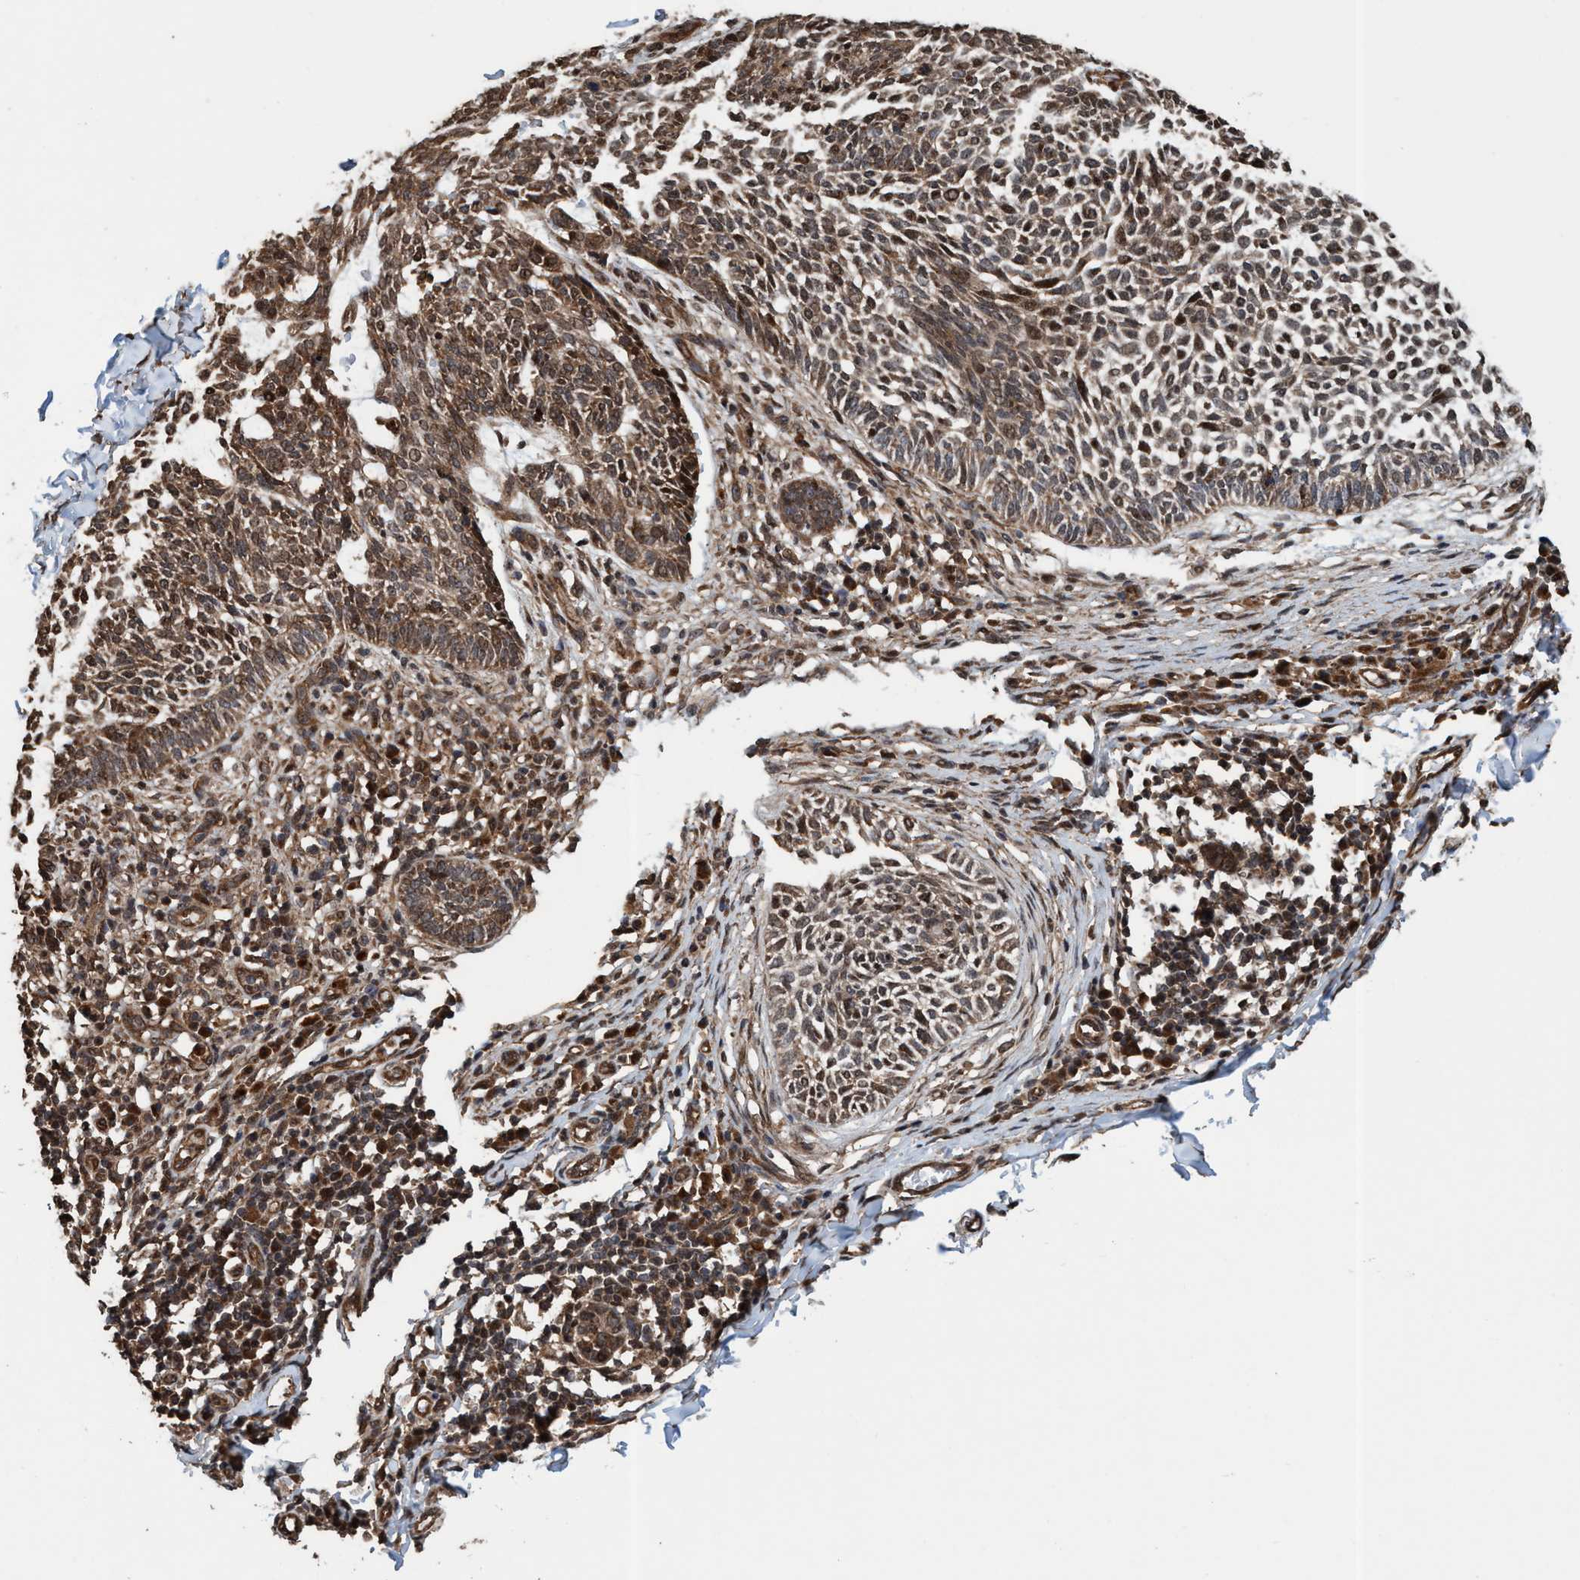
{"staining": {"intensity": "moderate", "quantity": ">75%", "location": "cytoplasmic/membranous,nuclear"}, "tissue": "skin cancer", "cell_type": "Tumor cells", "image_type": "cancer", "snomed": [{"axis": "morphology", "description": "Normal tissue, NOS"}, {"axis": "morphology", "description": "Basal cell carcinoma"}, {"axis": "topography", "description": "Skin"}], "caption": "Skin cancer was stained to show a protein in brown. There is medium levels of moderate cytoplasmic/membranous and nuclear staining in approximately >75% of tumor cells.", "gene": "TRPC7", "patient": {"sex": "male", "age": 87}}